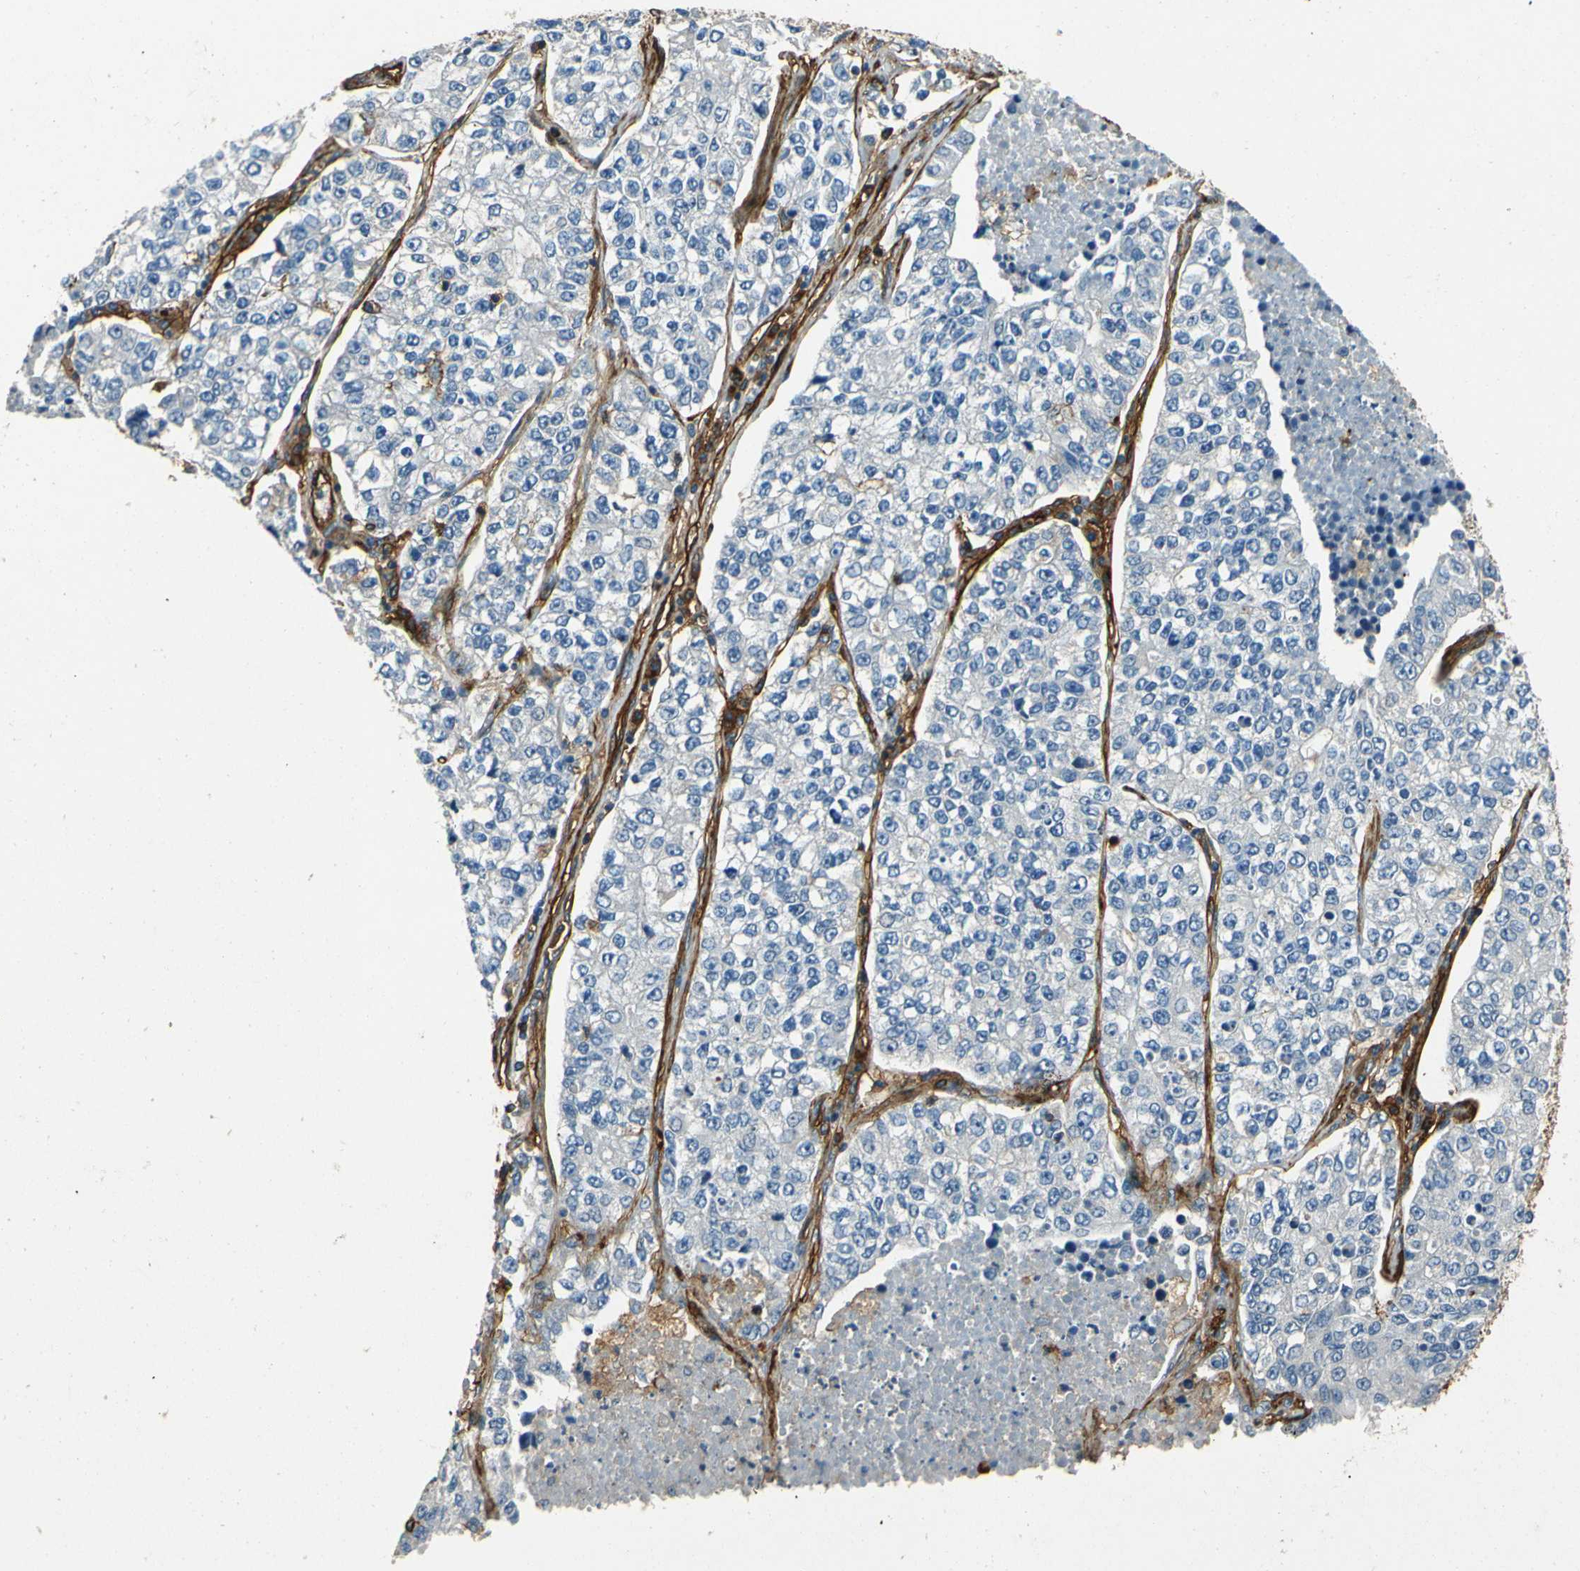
{"staining": {"intensity": "negative", "quantity": "none", "location": "none"}, "tissue": "lung cancer", "cell_type": "Tumor cells", "image_type": "cancer", "snomed": [{"axis": "morphology", "description": "Adenocarcinoma, NOS"}, {"axis": "topography", "description": "Lung"}], "caption": "Protein analysis of lung cancer displays no significant expression in tumor cells. (DAB IHC, high magnification).", "gene": "ENTPD1", "patient": {"sex": "male", "age": 49}}